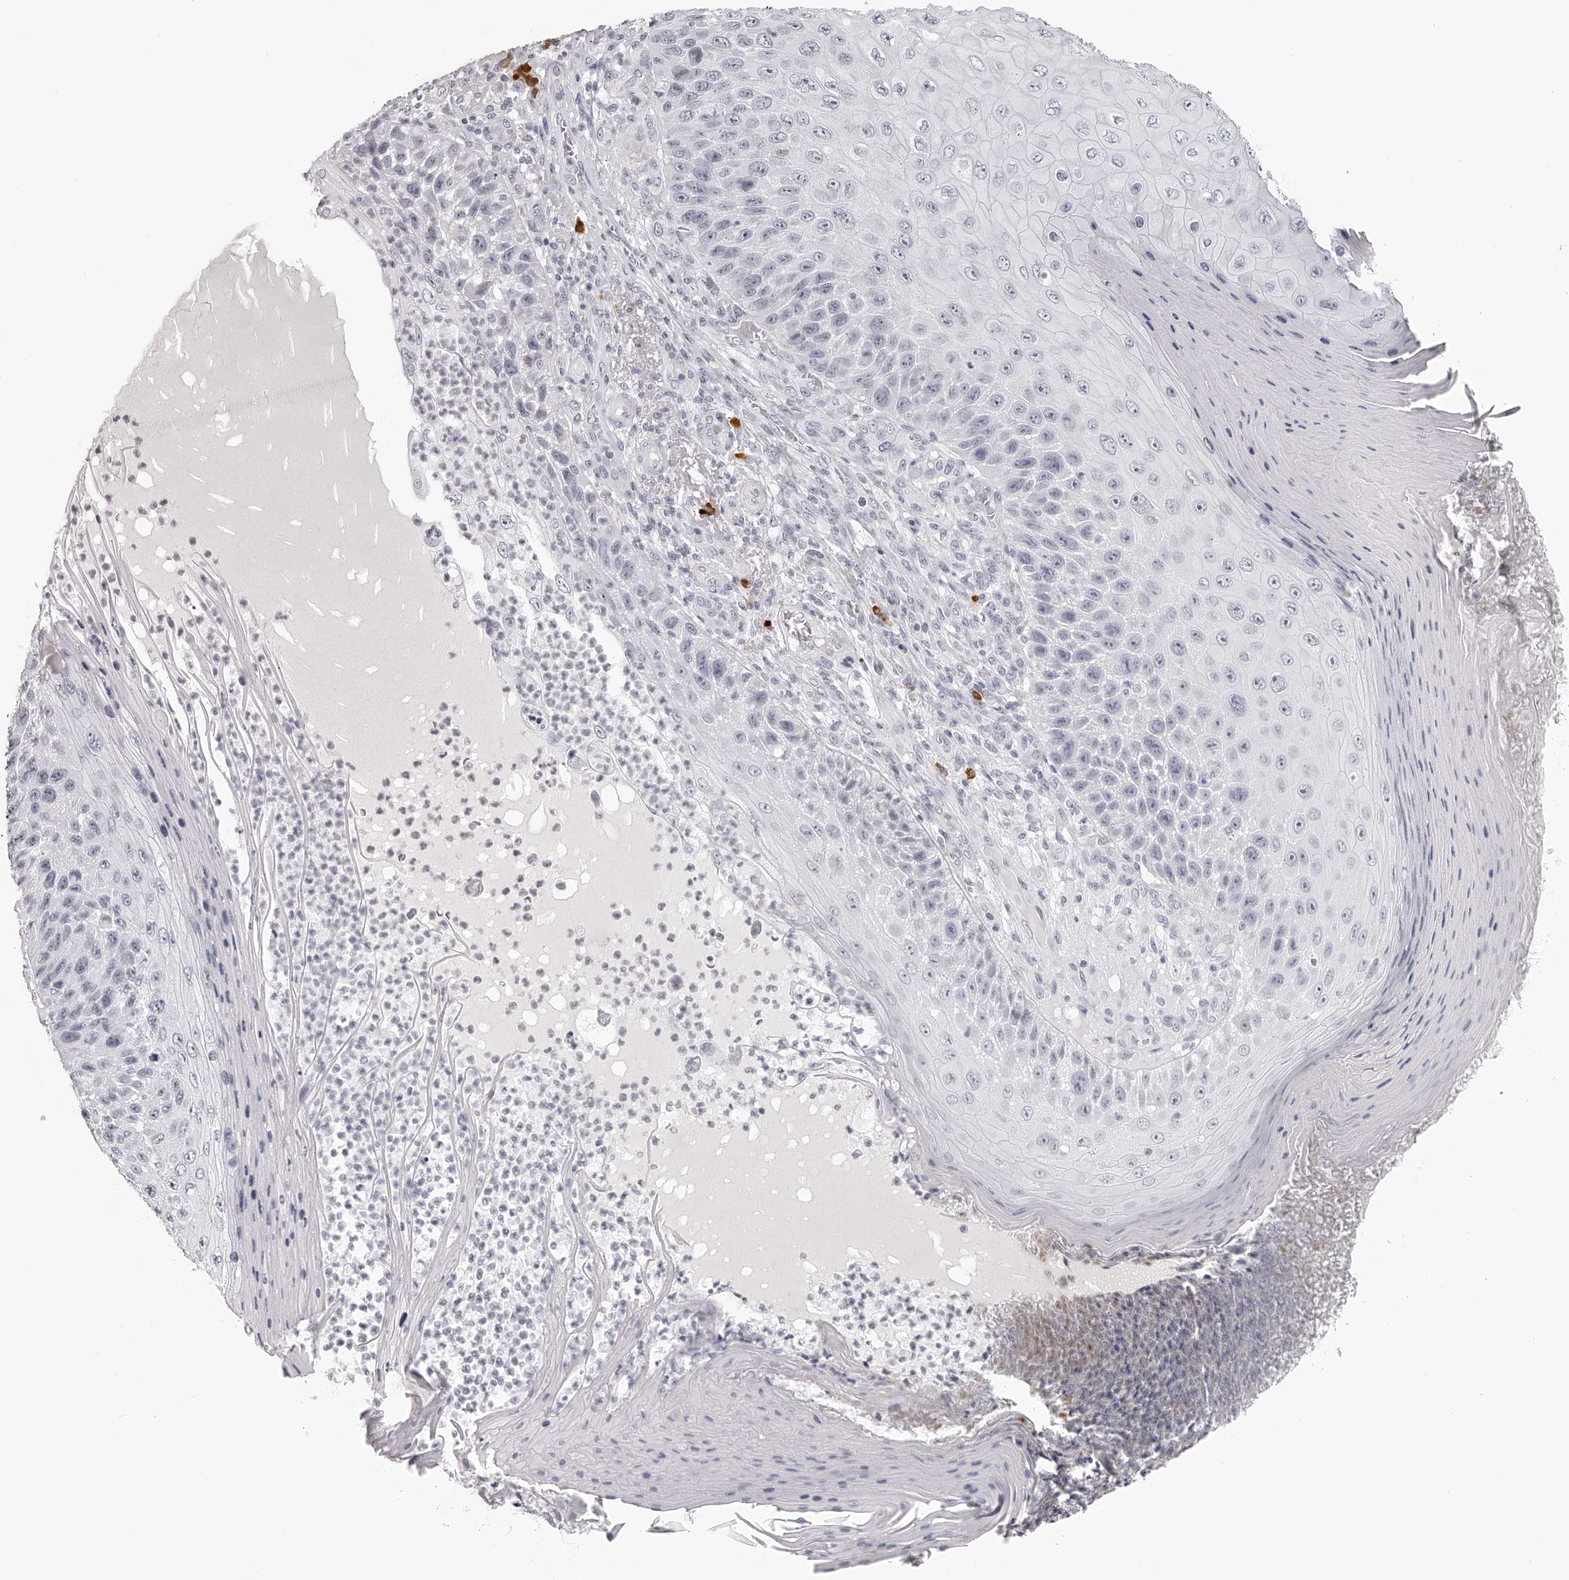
{"staining": {"intensity": "negative", "quantity": "none", "location": "none"}, "tissue": "skin cancer", "cell_type": "Tumor cells", "image_type": "cancer", "snomed": [{"axis": "morphology", "description": "Squamous cell carcinoma, NOS"}, {"axis": "topography", "description": "Skin"}], "caption": "Immunohistochemistry (IHC) of human skin squamous cell carcinoma exhibits no staining in tumor cells.", "gene": "SEC11C", "patient": {"sex": "female", "age": 88}}